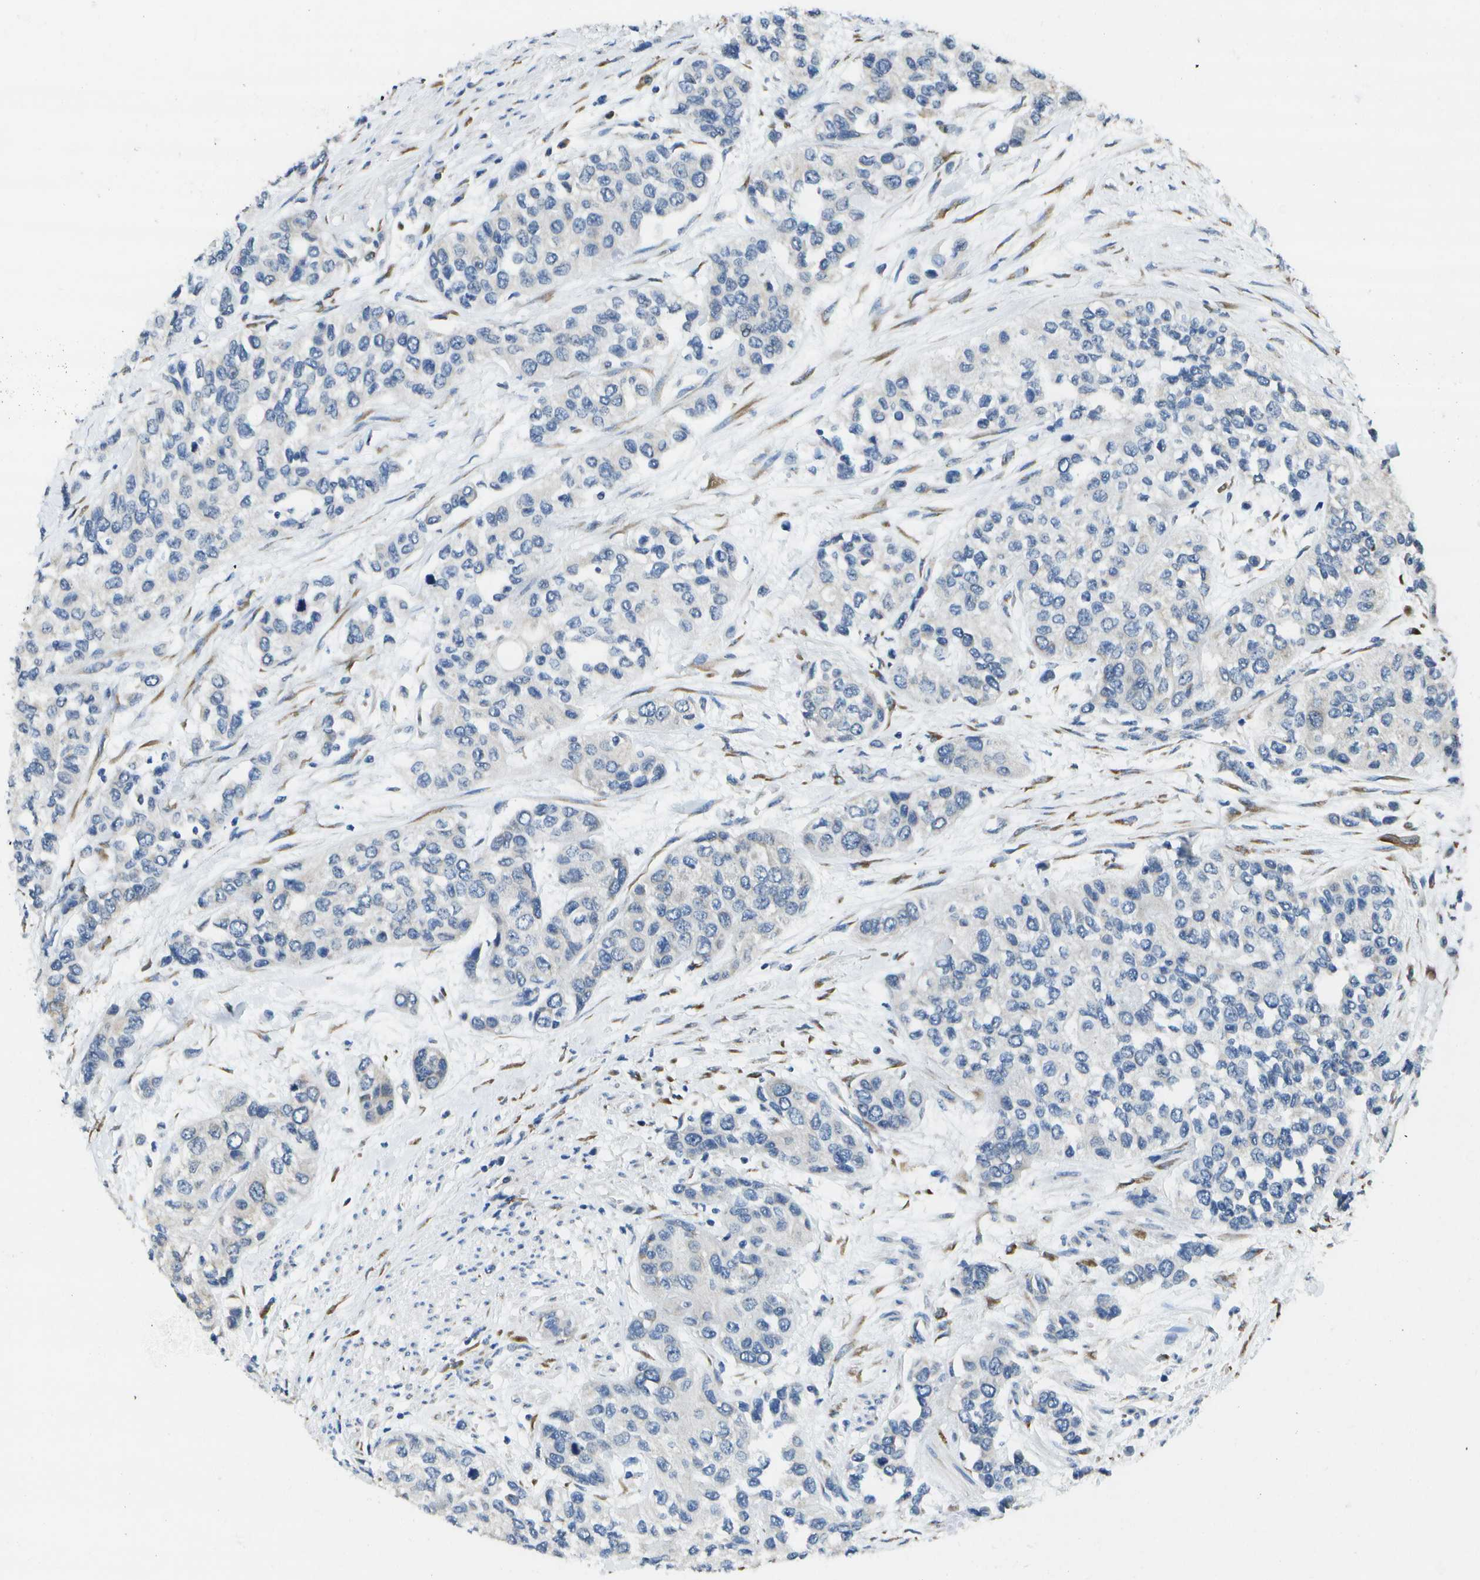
{"staining": {"intensity": "negative", "quantity": "none", "location": "none"}, "tissue": "urothelial cancer", "cell_type": "Tumor cells", "image_type": "cancer", "snomed": [{"axis": "morphology", "description": "Urothelial carcinoma, High grade"}, {"axis": "topography", "description": "Urinary bladder"}], "caption": "Urothelial cancer was stained to show a protein in brown. There is no significant staining in tumor cells.", "gene": "DSE", "patient": {"sex": "female", "age": 56}}